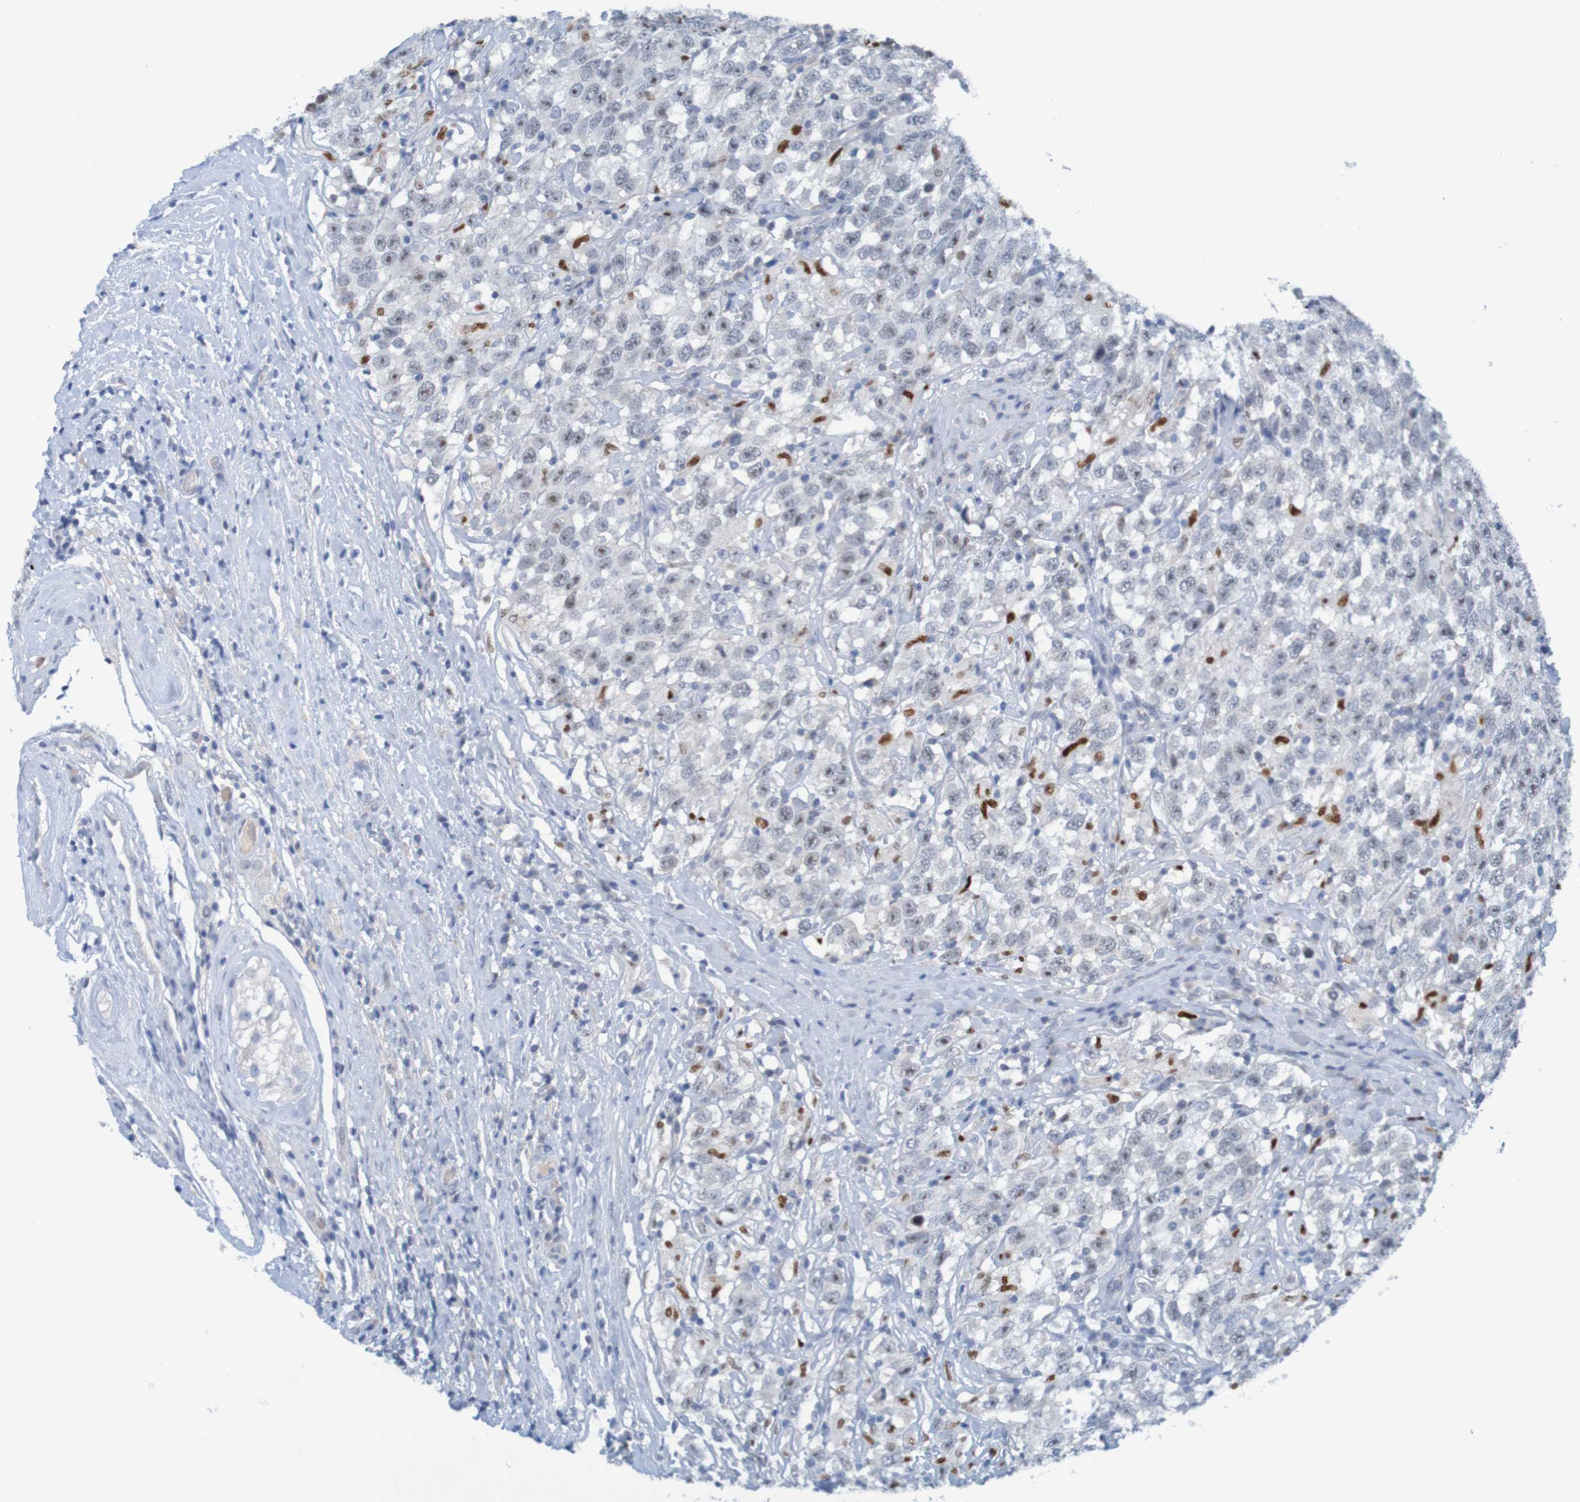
{"staining": {"intensity": "negative", "quantity": "none", "location": "none"}, "tissue": "testis cancer", "cell_type": "Tumor cells", "image_type": "cancer", "snomed": [{"axis": "morphology", "description": "Seminoma, NOS"}, {"axis": "topography", "description": "Testis"}], "caption": "This is an IHC histopathology image of testis cancer (seminoma). There is no staining in tumor cells.", "gene": "USP36", "patient": {"sex": "male", "age": 41}}